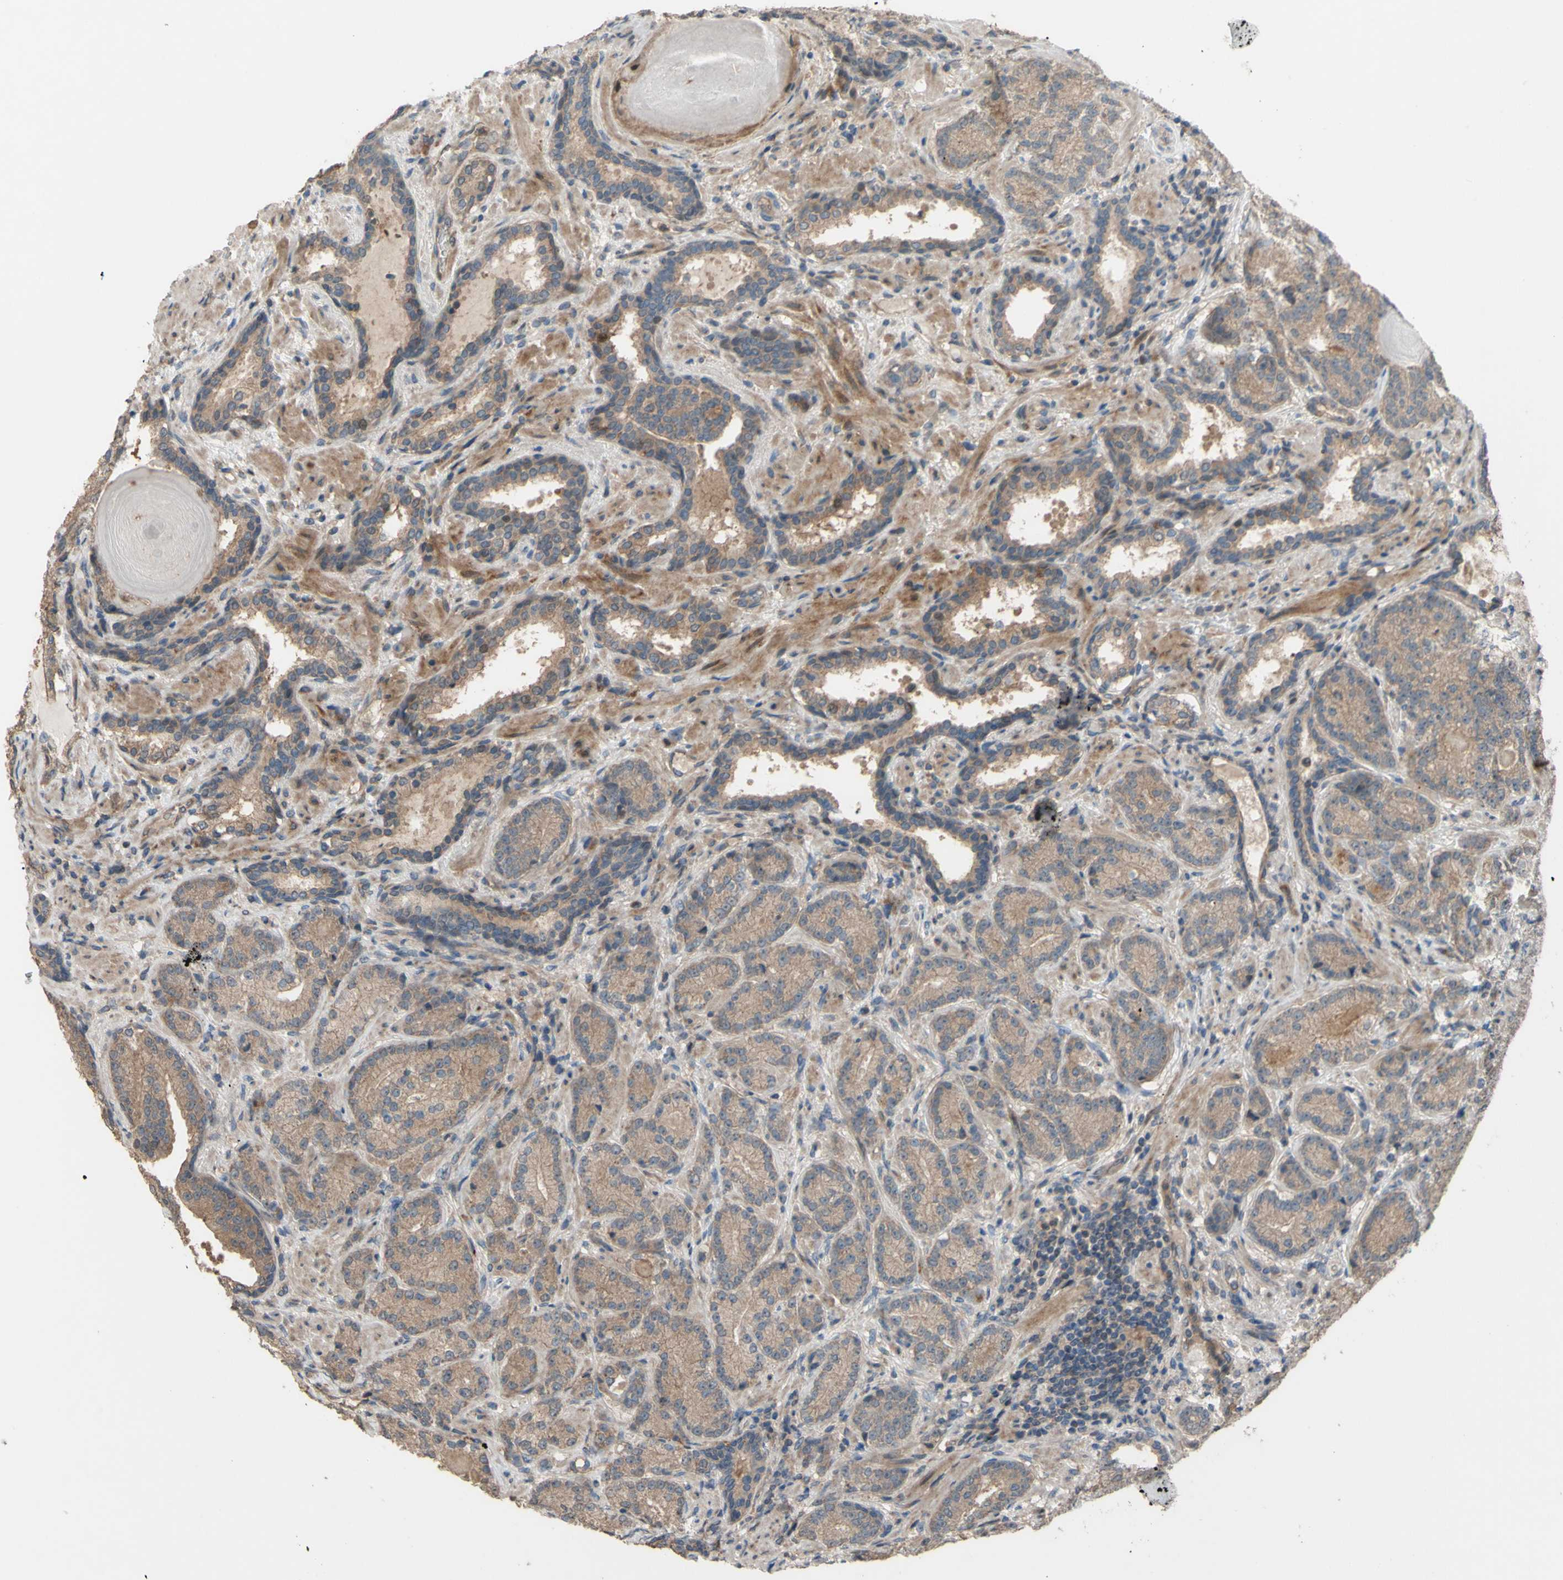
{"staining": {"intensity": "moderate", "quantity": ">75%", "location": "cytoplasmic/membranous"}, "tissue": "prostate cancer", "cell_type": "Tumor cells", "image_type": "cancer", "snomed": [{"axis": "morphology", "description": "Adenocarcinoma, High grade"}, {"axis": "topography", "description": "Prostate"}], "caption": "Approximately >75% of tumor cells in human prostate adenocarcinoma (high-grade) exhibit moderate cytoplasmic/membranous protein expression as visualized by brown immunohistochemical staining.", "gene": "SHROOM4", "patient": {"sex": "male", "age": 61}}